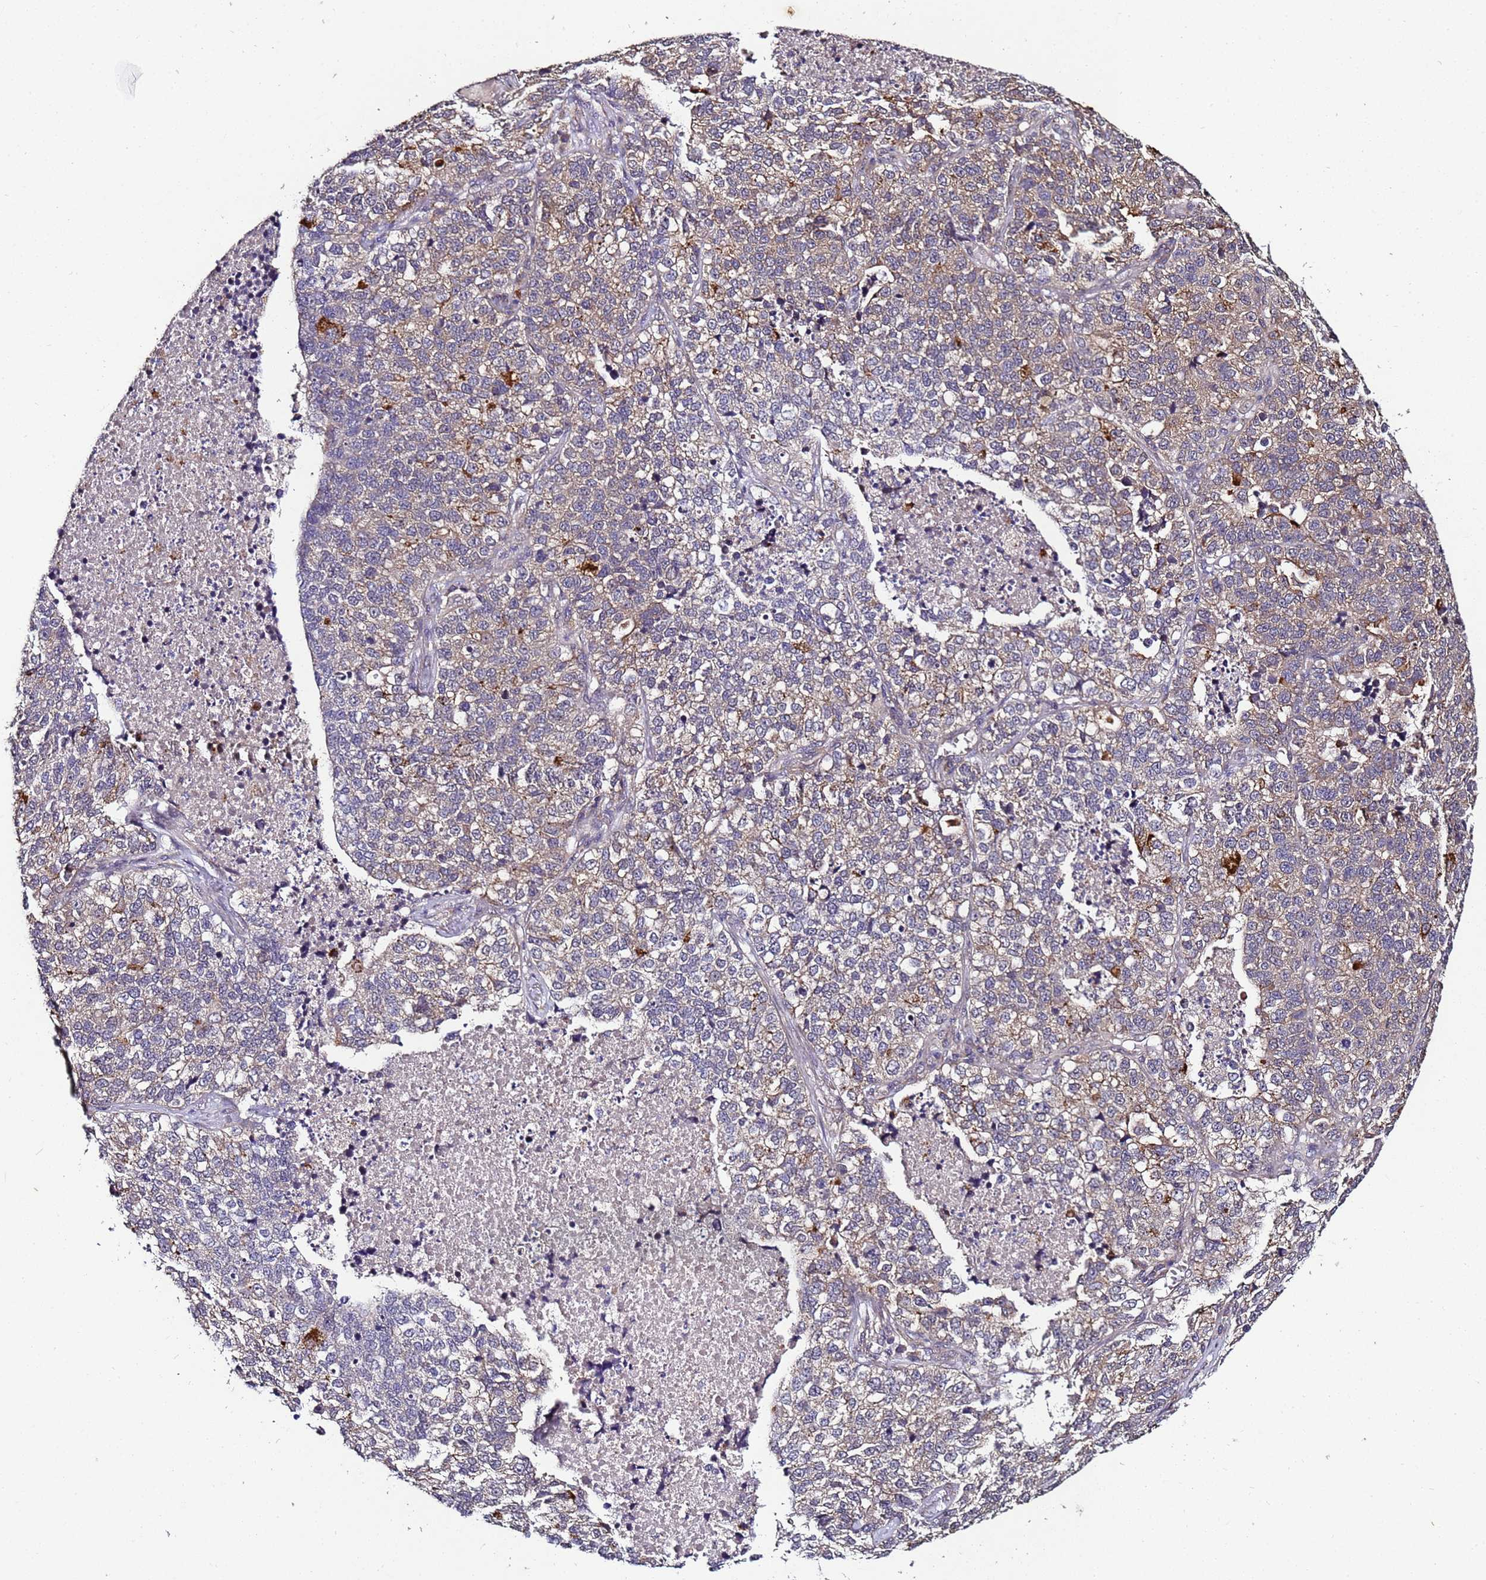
{"staining": {"intensity": "weak", "quantity": "25%-75%", "location": "cytoplasmic/membranous"}, "tissue": "lung cancer", "cell_type": "Tumor cells", "image_type": "cancer", "snomed": [{"axis": "morphology", "description": "Adenocarcinoma, NOS"}, {"axis": "topography", "description": "Lung"}], "caption": "Lung cancer (adenocarcinoma) tissue demonstrates weak cytoplasmic/membranous staining in approximately 25%-75% of tumor cells, visualized by immunohistochemistry.", "gene": "ANKRD17", "patient": {"sex": "male", "age": 49}}